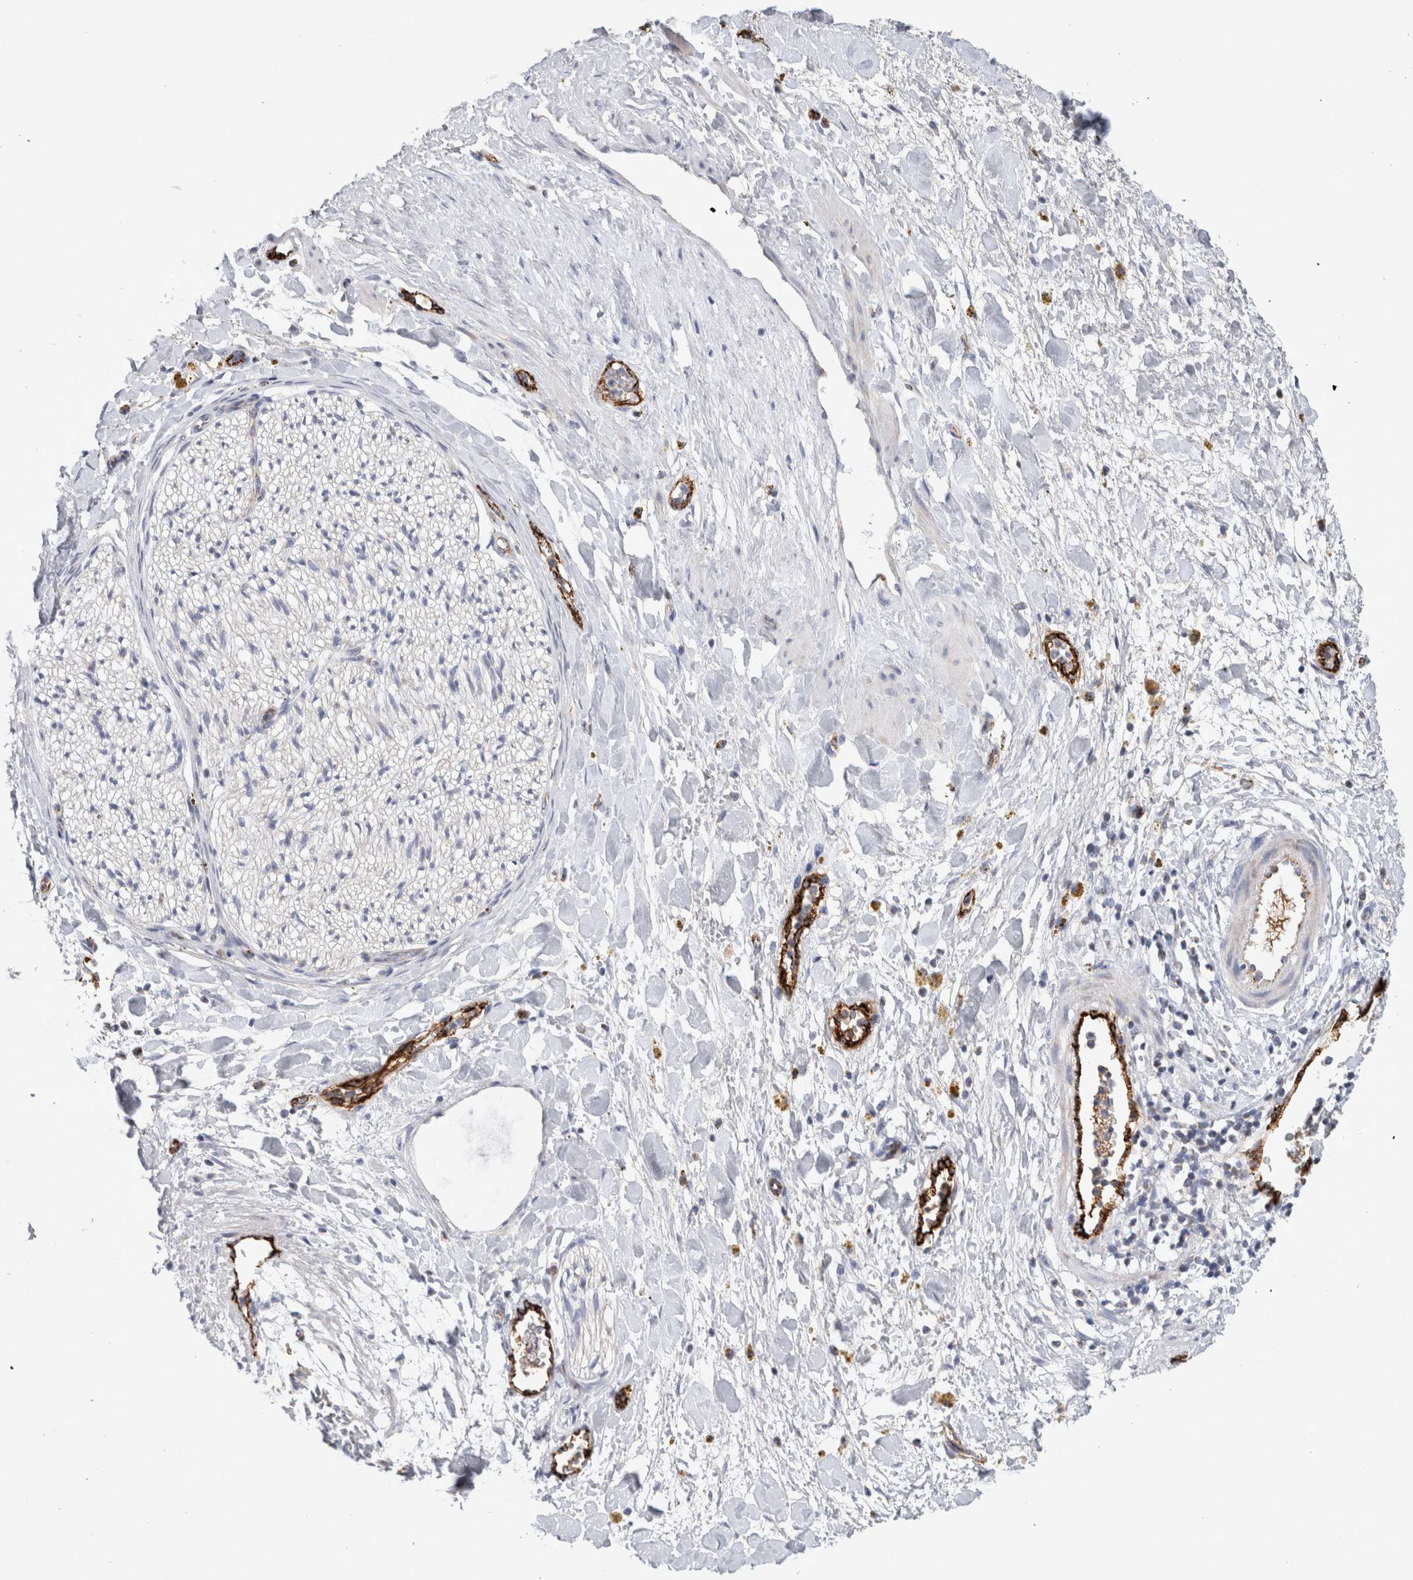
{"staining": {"intensity": "negative", "quantity": "none", "location": "none"}, "tissue": "adipose tissue", "cell_type": "Adipocytes", "image_type": "normal", "snomed": [{"axis": "morphology", "description": "Normal tissue, NOS"}, {"axis": "topography", "description": "Kidney"}, {"axis": "topography", "description": "Peripheral nerve tissue"}], "caption": "IHC micrograph of normal adipose tissue: human adipose tissue stained with DAB displays no significant protein positivity in adipocytes.", "gene": "IARS2", "patient": {"sex": "male", "age": 7}}